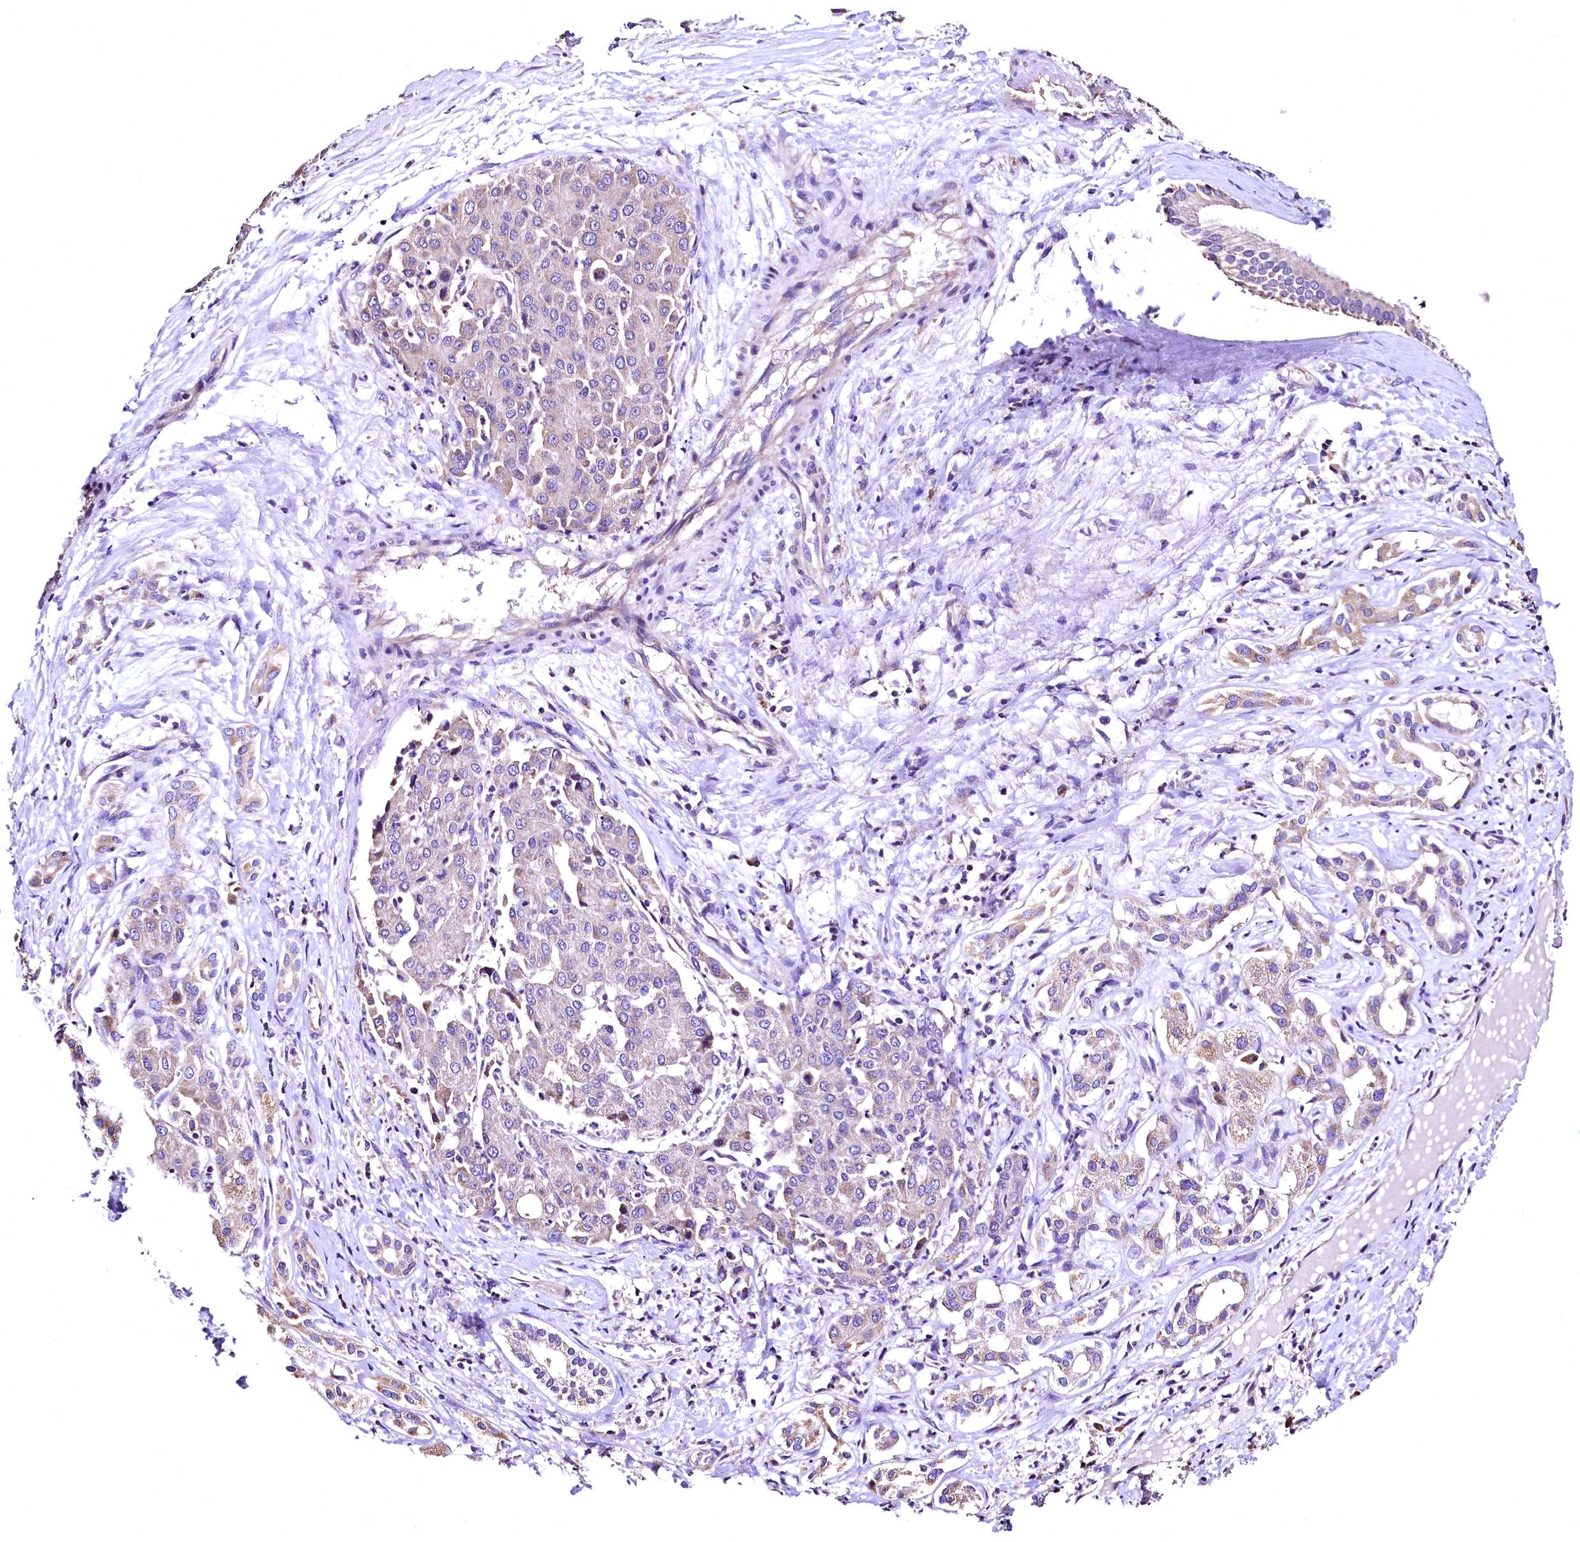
{"staining": {"intensity": "weak", "quantity": "<25%", "location": "cytoplasmic/membranous"}, "tissue": "liver cancer", "cell_type": "Tumor cells", "image_type": "cancer", "snomed": [{"axis": "morphology", "description": "Carcinoma, Hepatocellular, NOS"}, {"axis": "topography", "description": "Liver"}], "caption": "Immunohistochemistry (IHC) of liver cancer (hepatocellular carcinoma) reveals no staining in tumor cells.", "gene": "LRSAM1", "patient": {"sex": "male", "age": 65}}